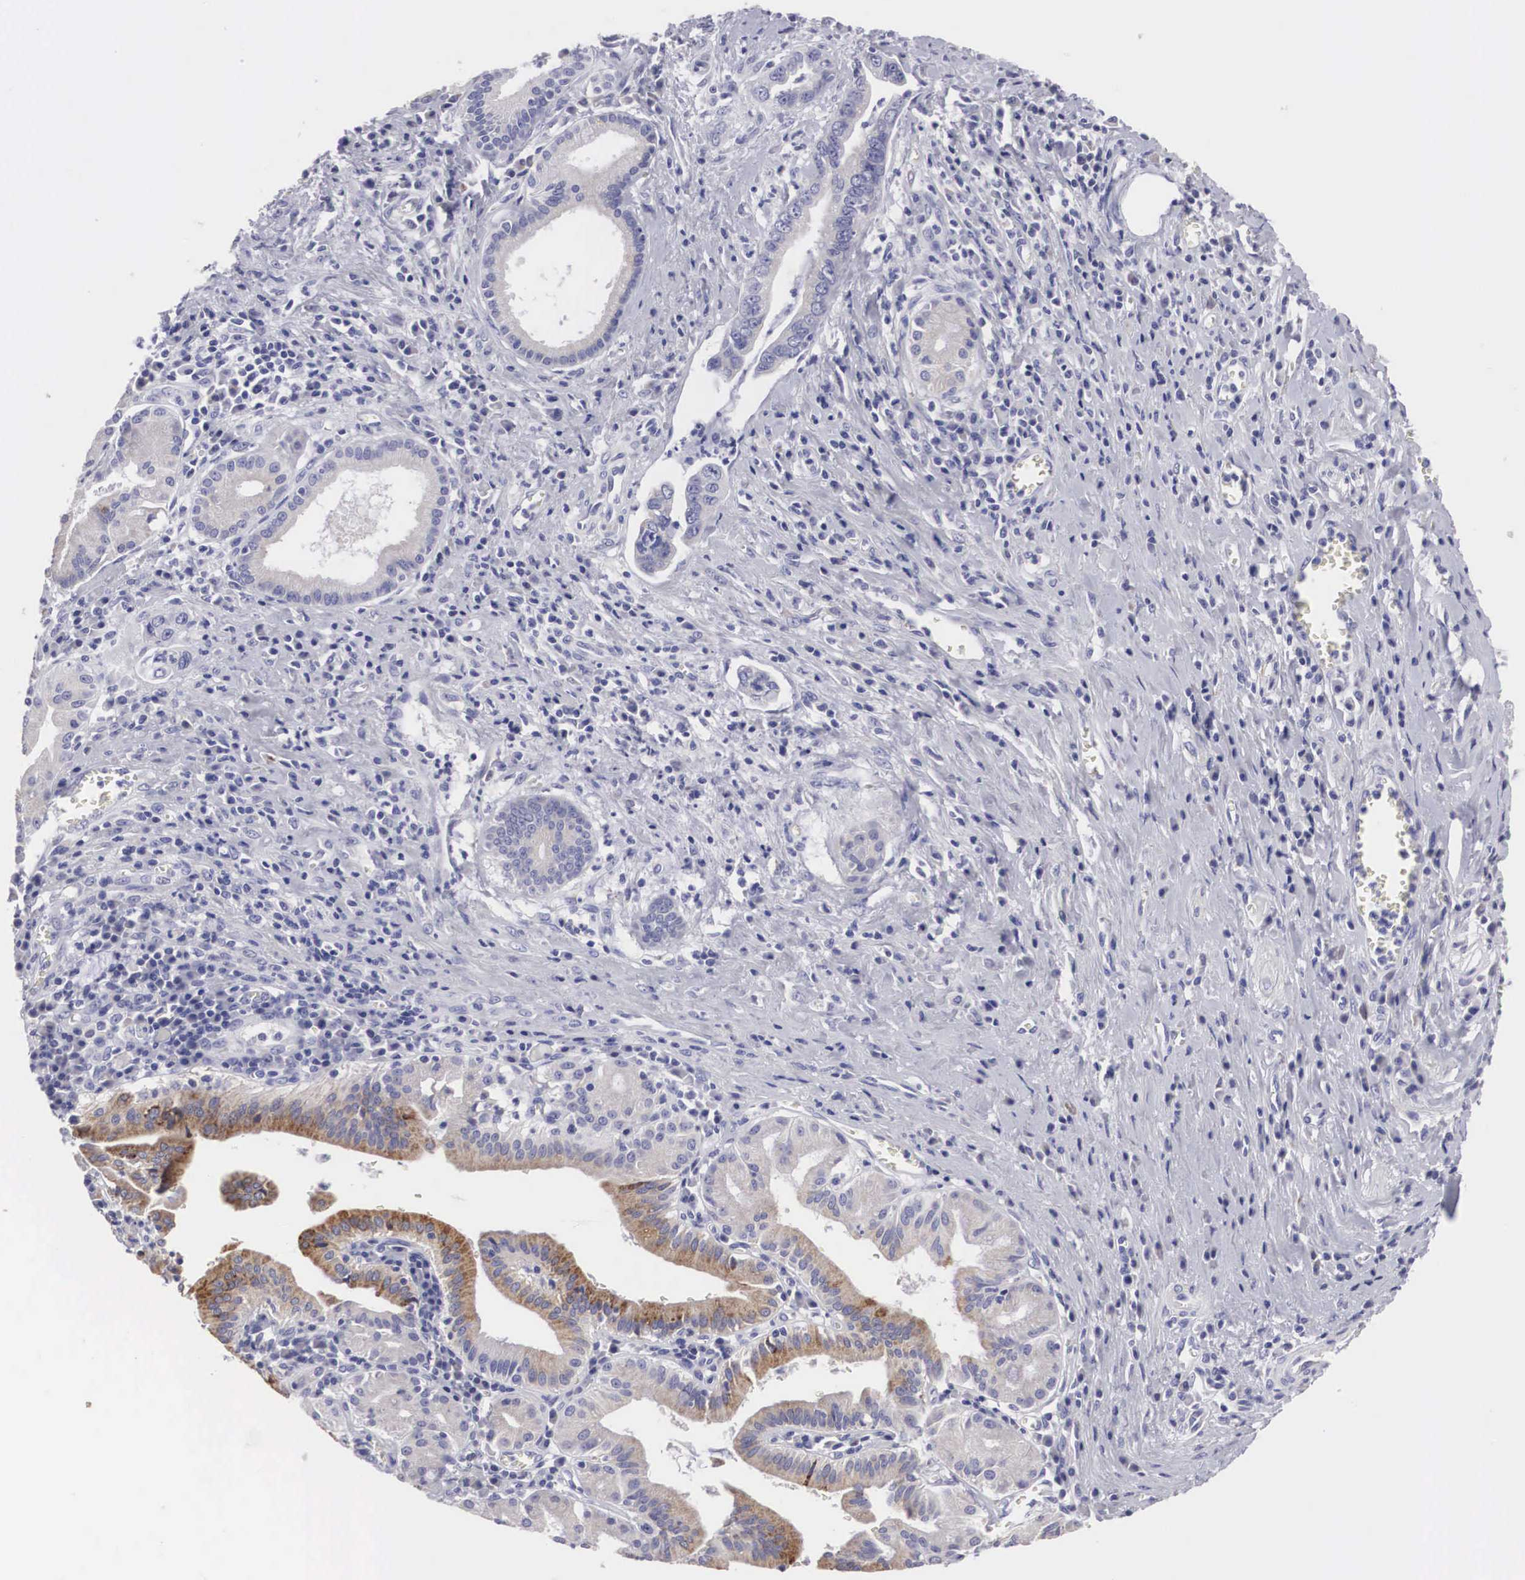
{"staining": {"intensity": "weak", "quantity": "25%-75%", "location": "cytoplasmic/membranous"}, "tissue": "pancreatic cancer", "cell_type": "Tumor cells", "image_type": "cancer", "snomed": [{"axis": "morphology", "description": "Adenocarcinoma, NOS"}, {"axis": "topography", "description": "Pancreas"}], "caption": "Brown immunohistochemical staining in human pancreatic cancer (adenocarcinoma) displays weak cytoplasmic/membranous positivity in approximately 25%-75% of tumor cells.", "gene": "ARMCX3", "patient": {"sex": "male", "age": 69}}